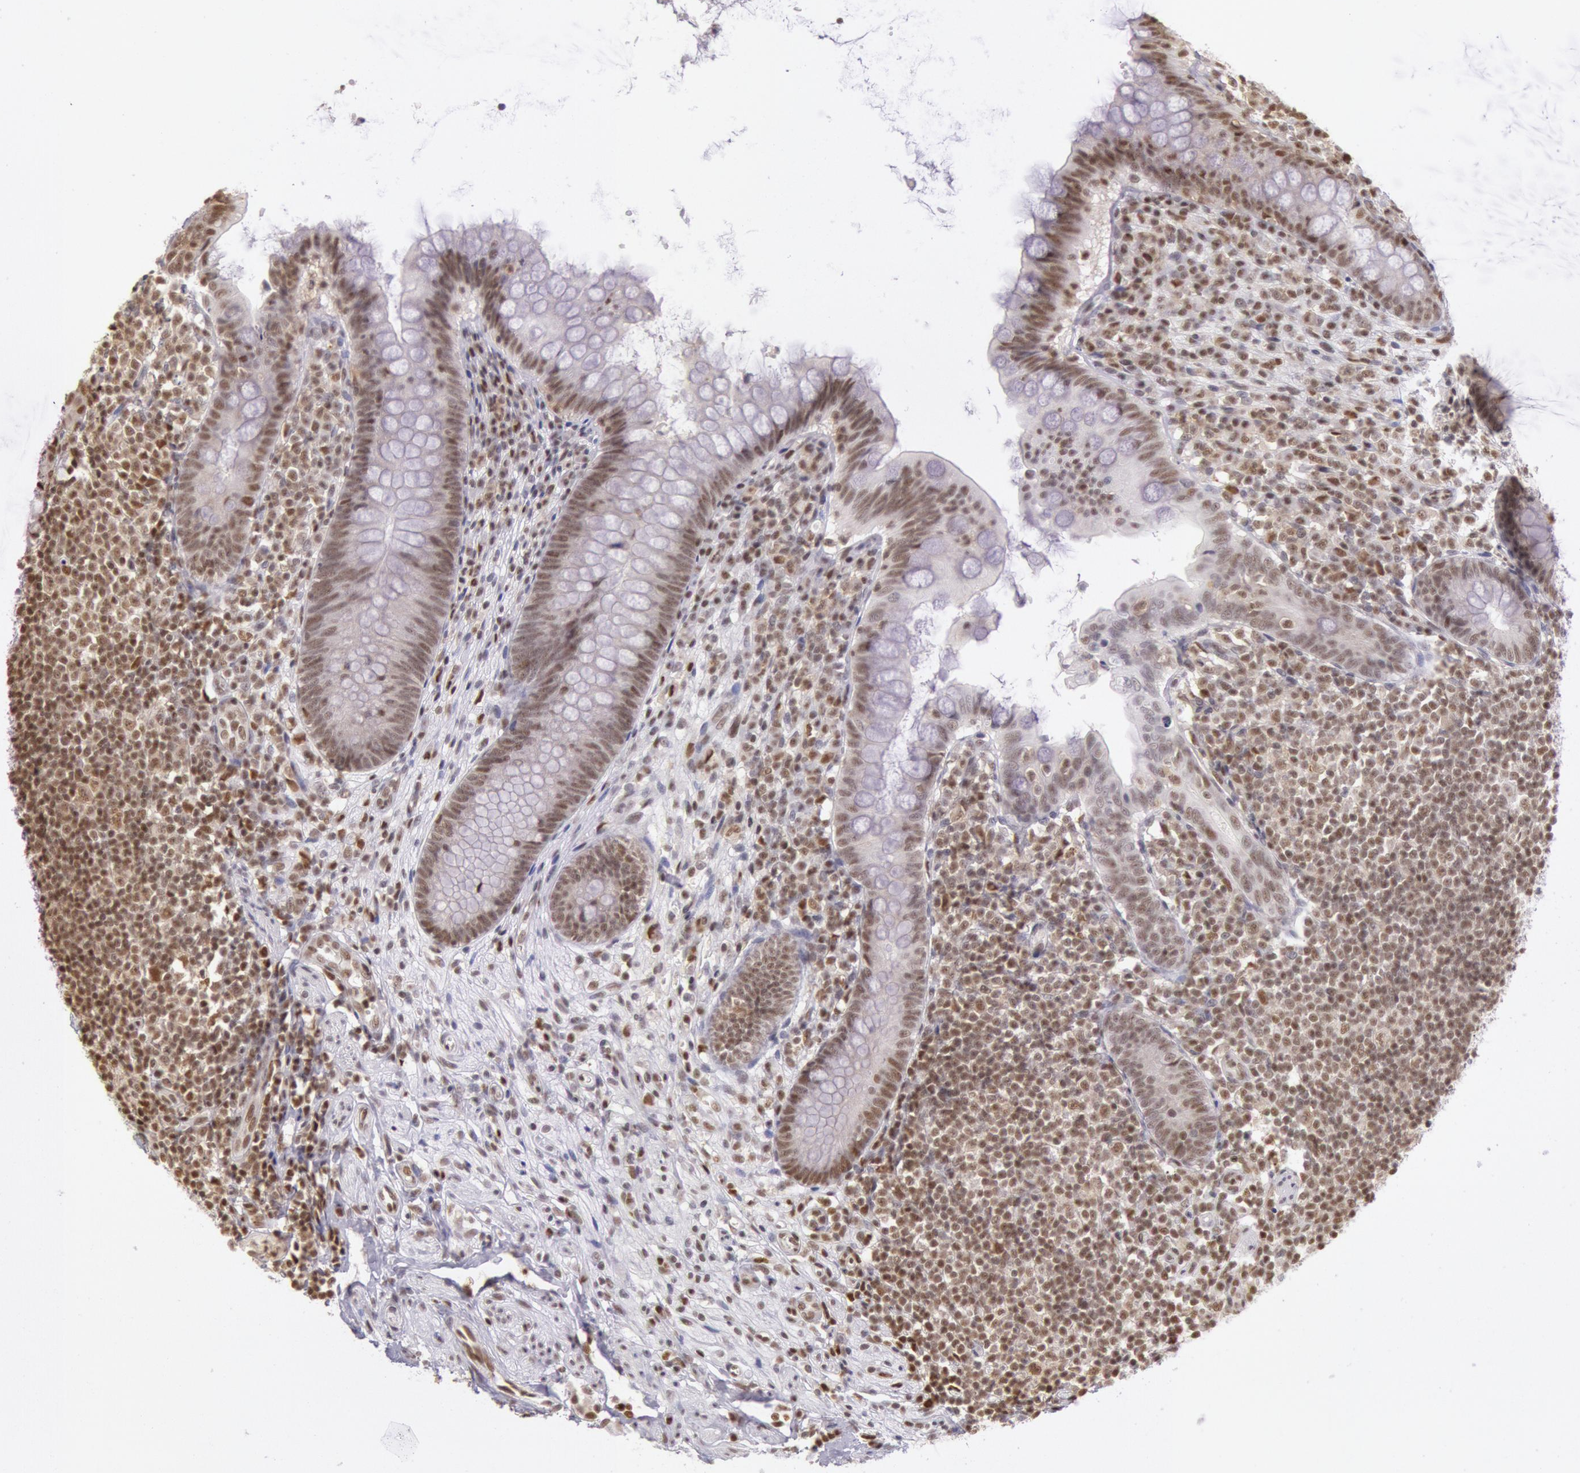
{"staining": {"intensity": "strong", "quantity": ">75%", "location": "nuclear"}, "tissue": "appendix", "cell_type": "Glandular cells", "image_type": "normal", "snomed": [{"axis": "morphology", "description": "Normal tissue, NOS"}, {"axis": "topography", "description": "Appendix"}], "caption": "Benign appendix reveals strong nuclear positivity in approximately >75% of glandular cells.", "gene": "ESS2", "patient": {"sex": "female", "age": 66}}